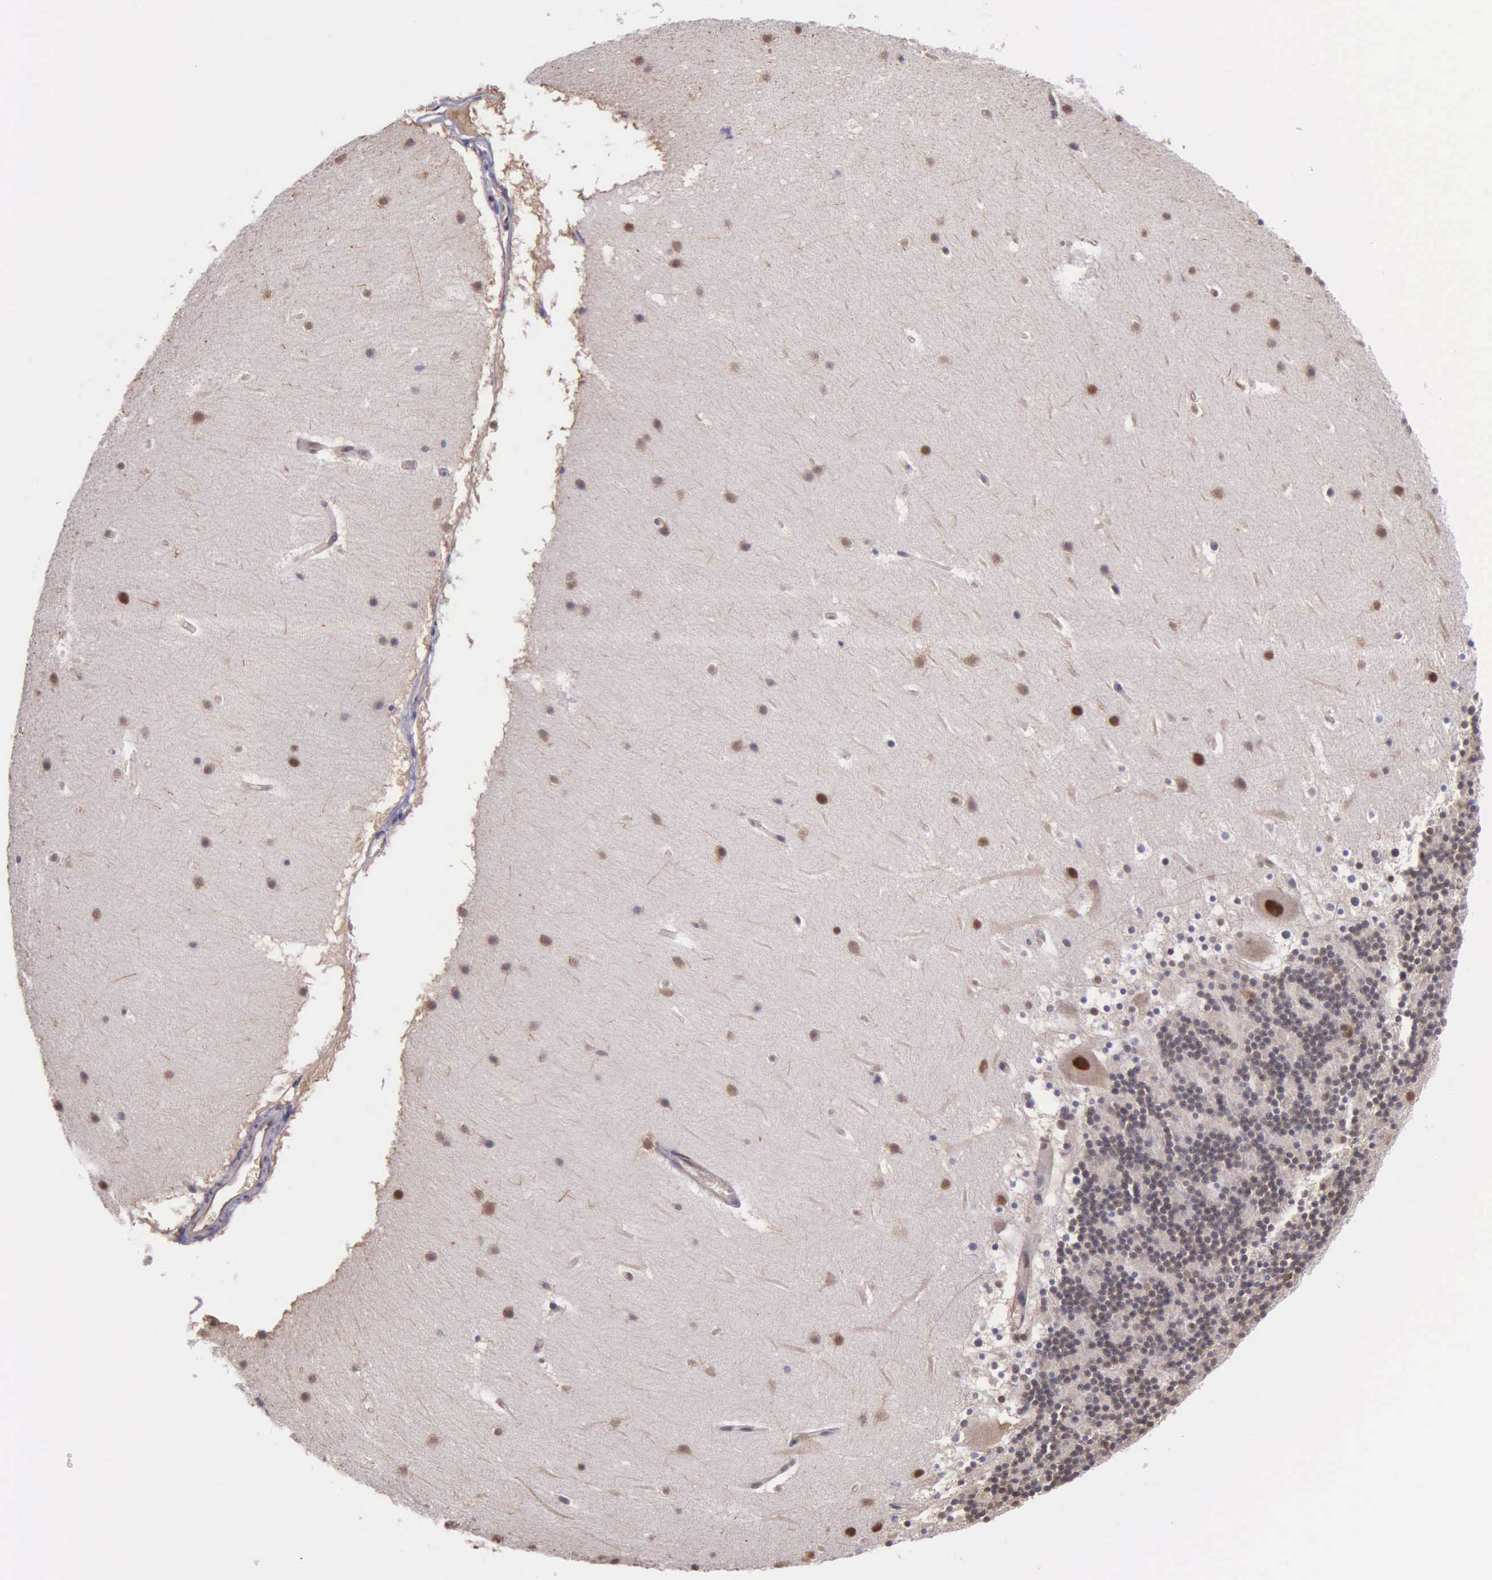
{"staining": {"intensity": "weak", "quantity": "25%-75%", "location": "cytoplasmic/membranous,nuclear"}, "tissue": "cerebellum", "cell_type": "Cells in granular layer", "image_type": "normal", "snomed": [{"axis": "morphology", "description": "Normal tissue, NOS"}, {"axis": "topography", "description": "Cerebellum"}], "caption": "Immunohistochemistry (IHC) photomicrograph of unremarkable cerebellum stained for a protein (brown), which shows low levels of weak cytoplasmic/membranous,nuclear staining in approximately 25%-75% of cells in granular layer.", "gene": "PSMC1", "patient": {"sex": "male", "age": 45}}